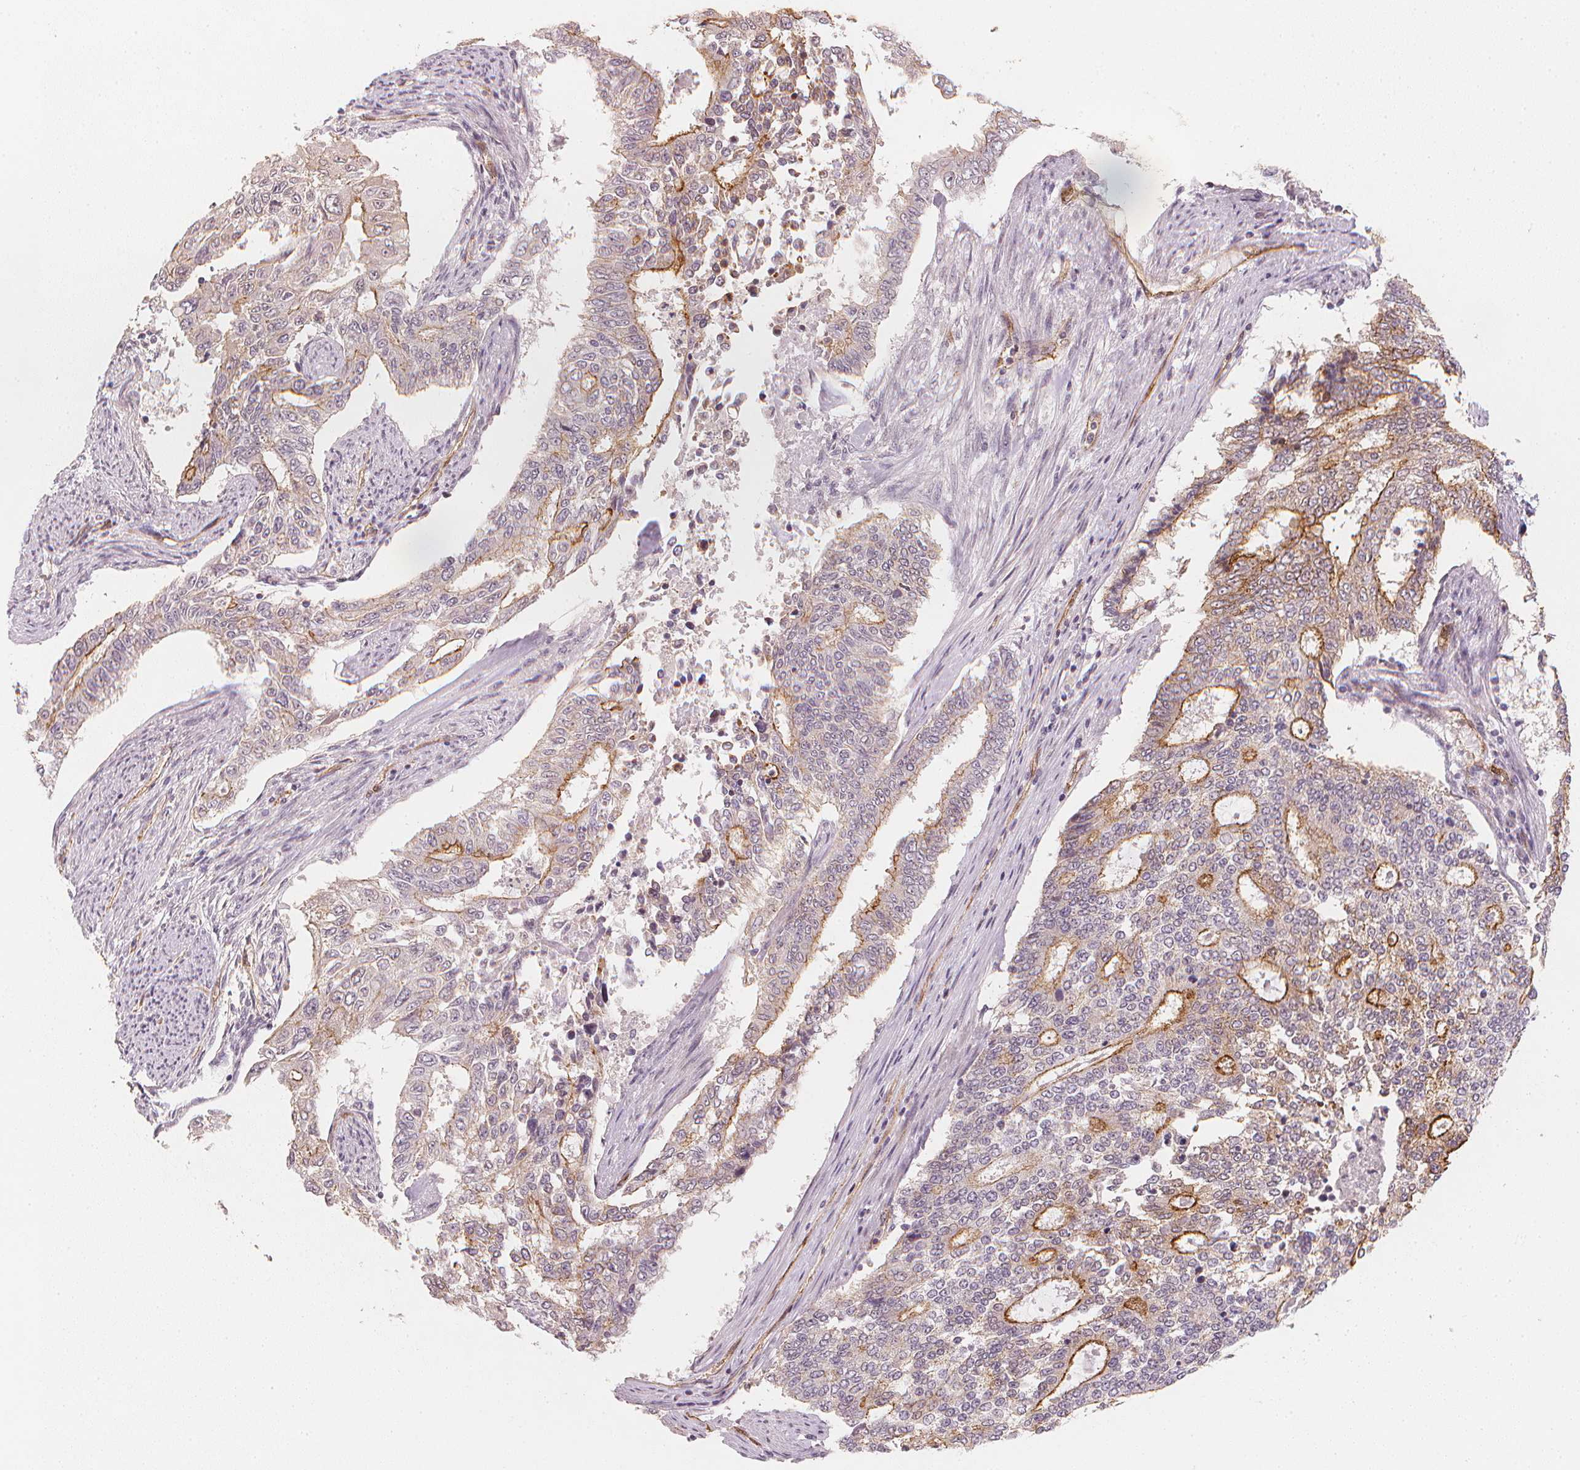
{"staining": {"intensity": "moderate", "quantity": "<25%", "location": "cytoplasmic/membranous"}, "tissue": "endometrial cancer", "cell_type": "Tumor cells", "image_type": "cancer", "snomed": [{"axis": "morphology", "description": "Adenocarcinoma, NOS"}, {"axis": "topography", "description": "Uterus"}], "caption": "High-power microscopy captured an IHC image of endometrial cancer (adenocarcinoma), revealing moderate cytoplasmic/membranous expression in about <25% of tumor cells.", "gene": "CIB1", "patient": {"sex": "female", "age": 59}}